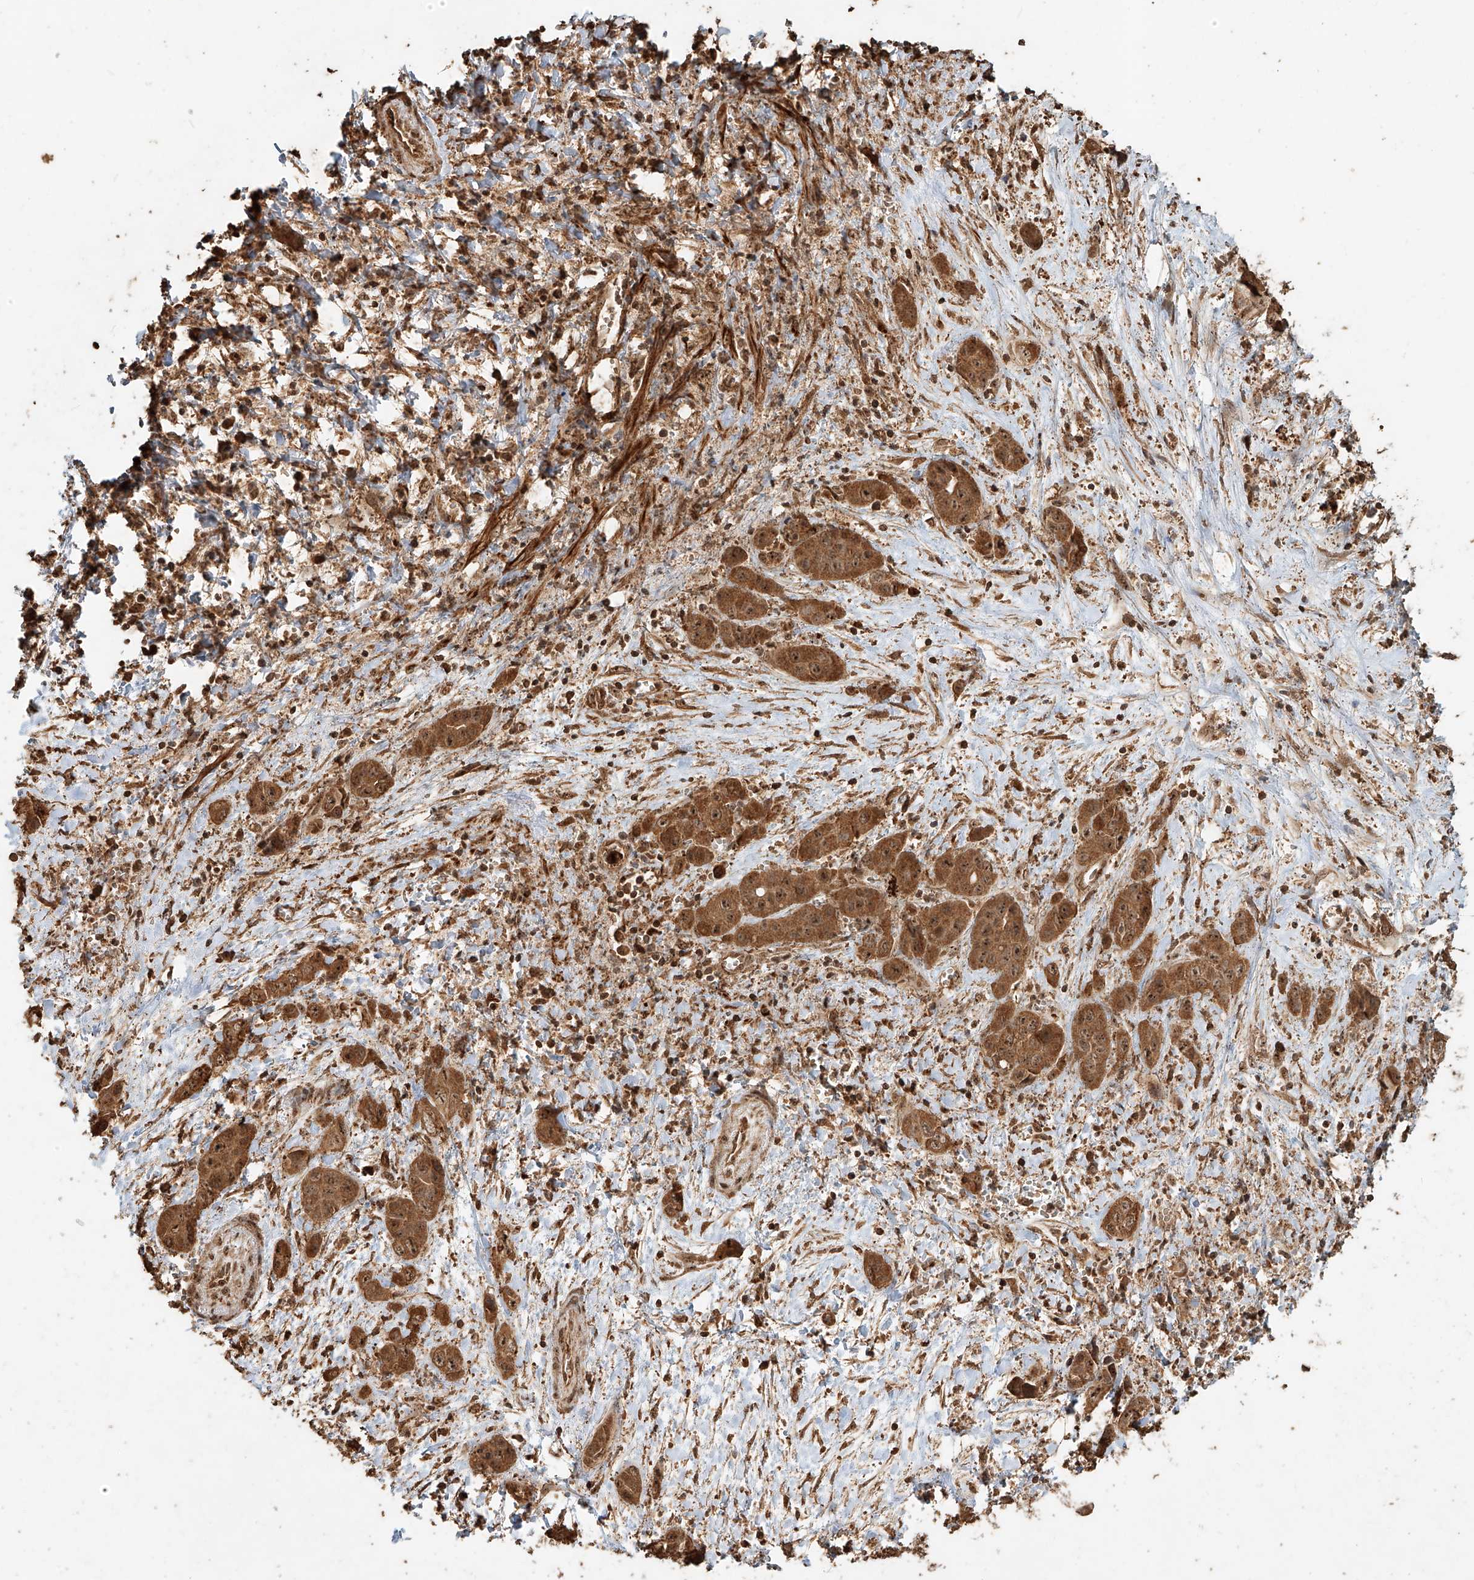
{"staining": {"intensity": "moderate", "quantity": ">75%", "location": "cytoplasmic/membranous,nuclear"}, "tissue": "liver cancer", "cell_type": "Tumor cells", "image_type": "cancer", "snomed": [{"axis": "morphology", "description": "Cholangiocarcinoma"}, {"axis": "topography", "description": "Liver"}], "caption": "High-magnification brightfield microscopy of cholangiocarcinoma (liver) stained with DAB (brown) and counterstained with hematoxylin (blue). tumor cells exhibit moderate cytoplasmic/membranous and nuclear expression is seen in about>75% of cells. The staining is performed using DAB (3,3'-diaminobenzidine) brown chromogen to label protein expression. The nuclei are counter-stained blue using hematoxylin.", "gene": "ZNF660", "patient": {"sex": "female", "age": 52}}